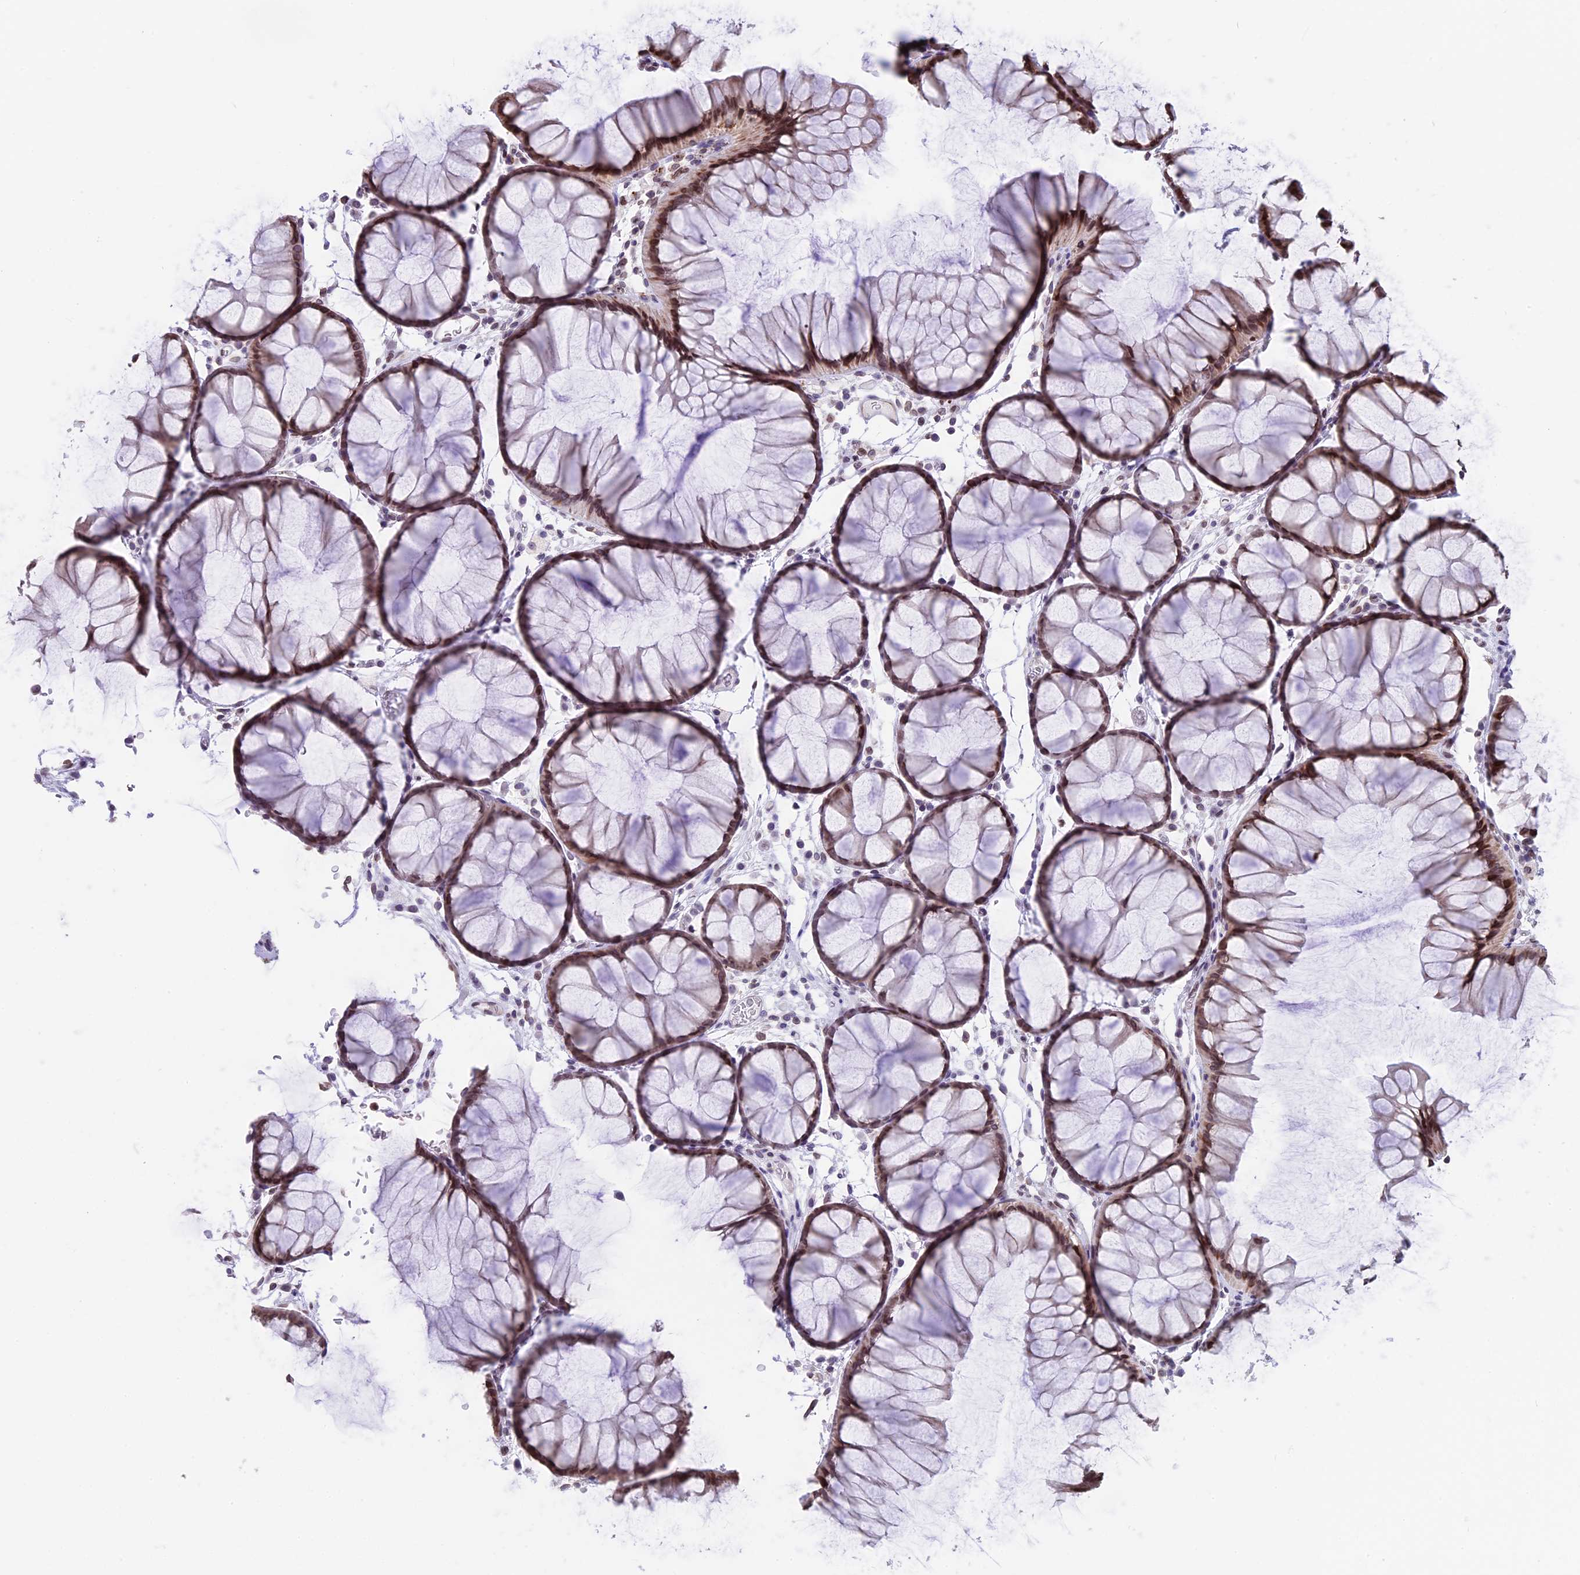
{"staining": {"intensity": "moderate", "quantity": ">75%", "location": "nuclear"}, "tissue": "colon", "cell_type": "Endothelial cells", "image_type": "normal", "snomed": [{"axis": "morphology", "description": "Normal tissue, NOS"}, {"axis": "topography", "description": "Colon"}], "caption": "A brown stain shows moderate nuclear staining of a protein in endothelial cells of unremarkable human colon.", "gene": "PTCHD4", "patient": {"sex": "female", "age": 82}}